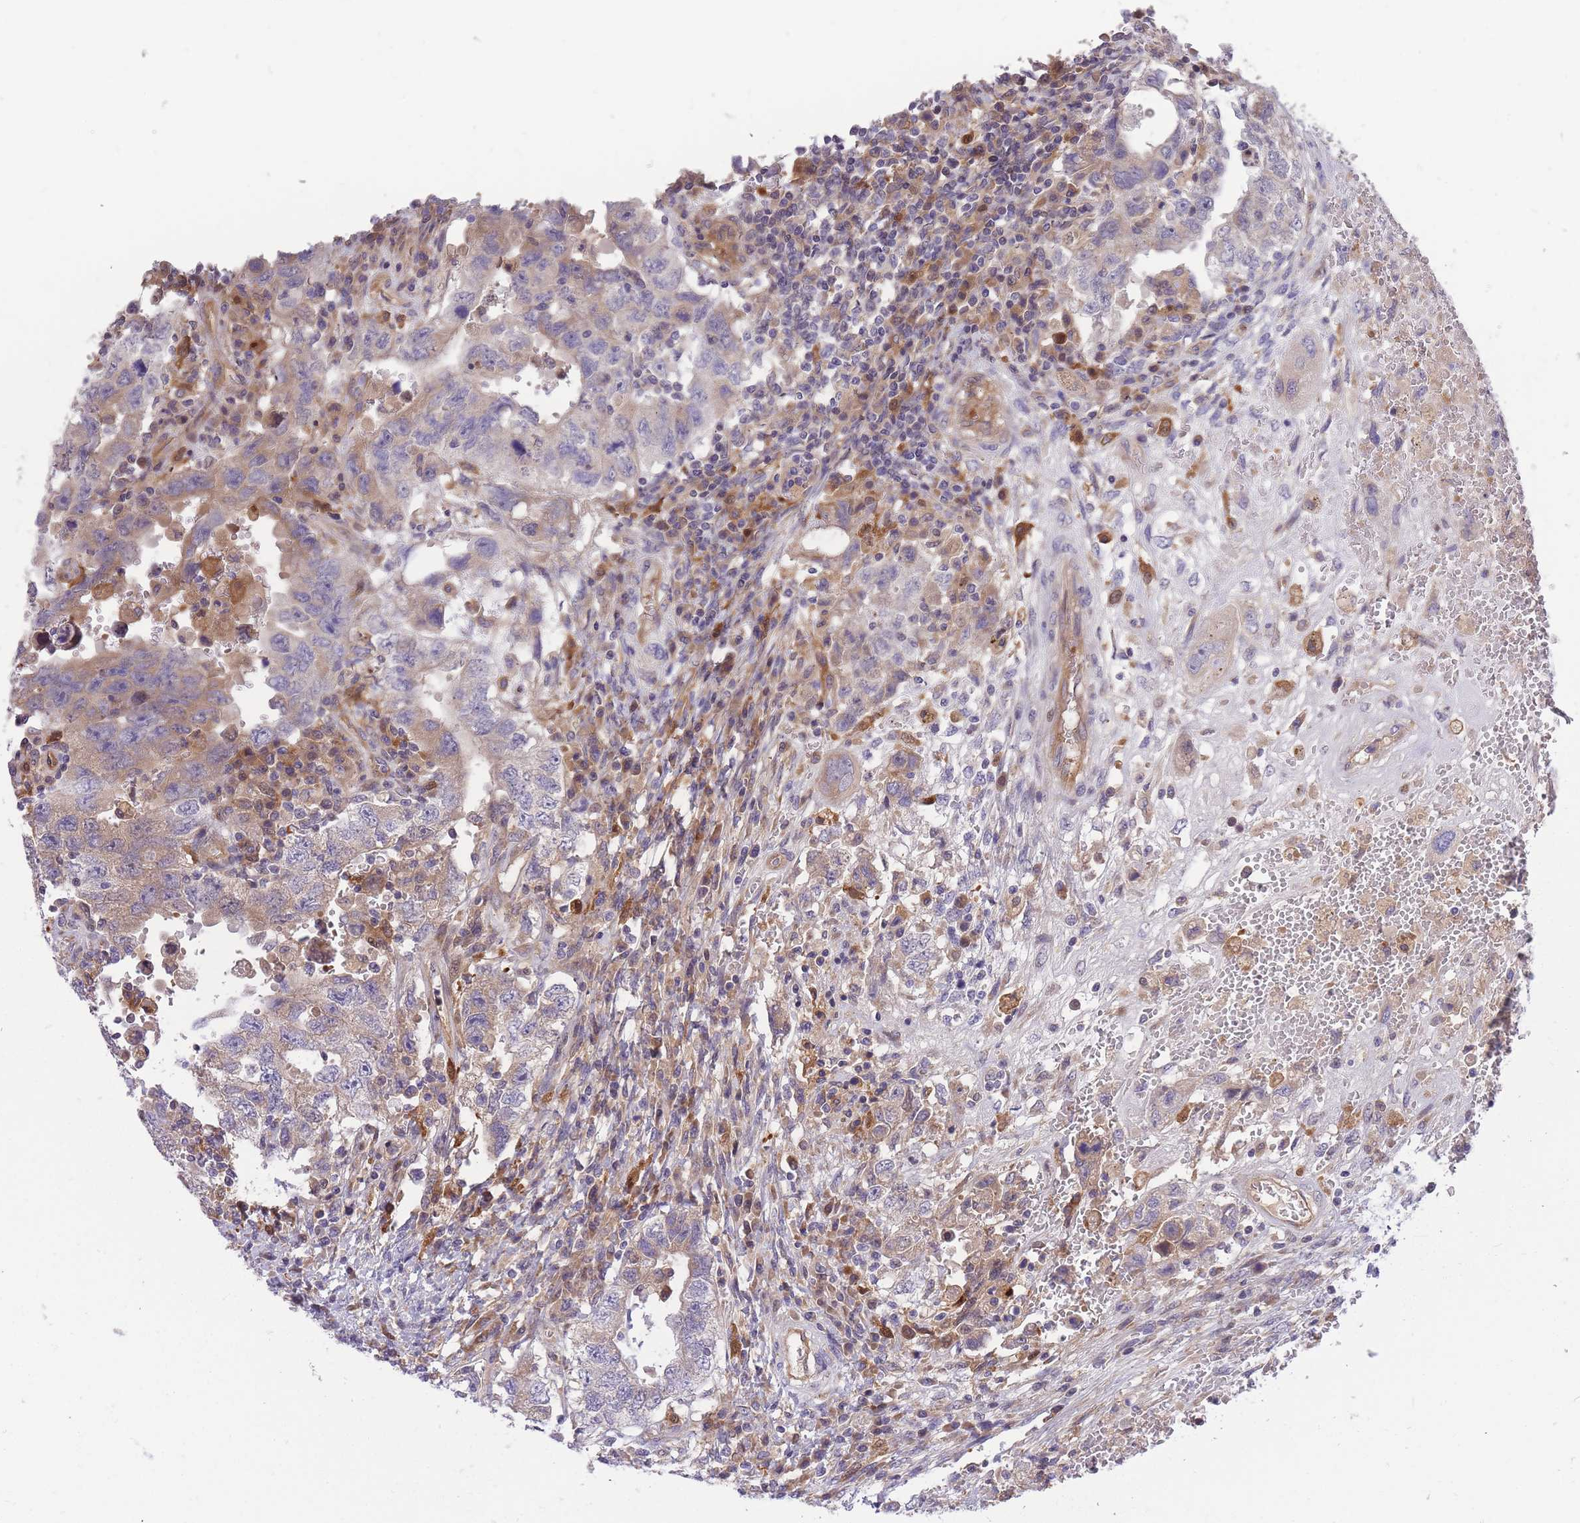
{"staining": {"intensity": "weak", "quantity": "25%-75%", "location": "cytoplasmic/membranous"}, "tissue": "testis cancer", "cell_type": "Tumor cells", "image_type": "cancer", "snomed": [{"axis": "morphology", "description": "Carcinoma, Embryonal, NOS"}, {"axis": "topography", "description": "Testis"}], "caption": "Human testis cancer stained for a protein (brown) displays weak cytoplasmic/membranous positive positivity in about 25%-75% of tumor cells.", "gene": "CRYGN", "patient": {"sex": "male", "age": 26}}